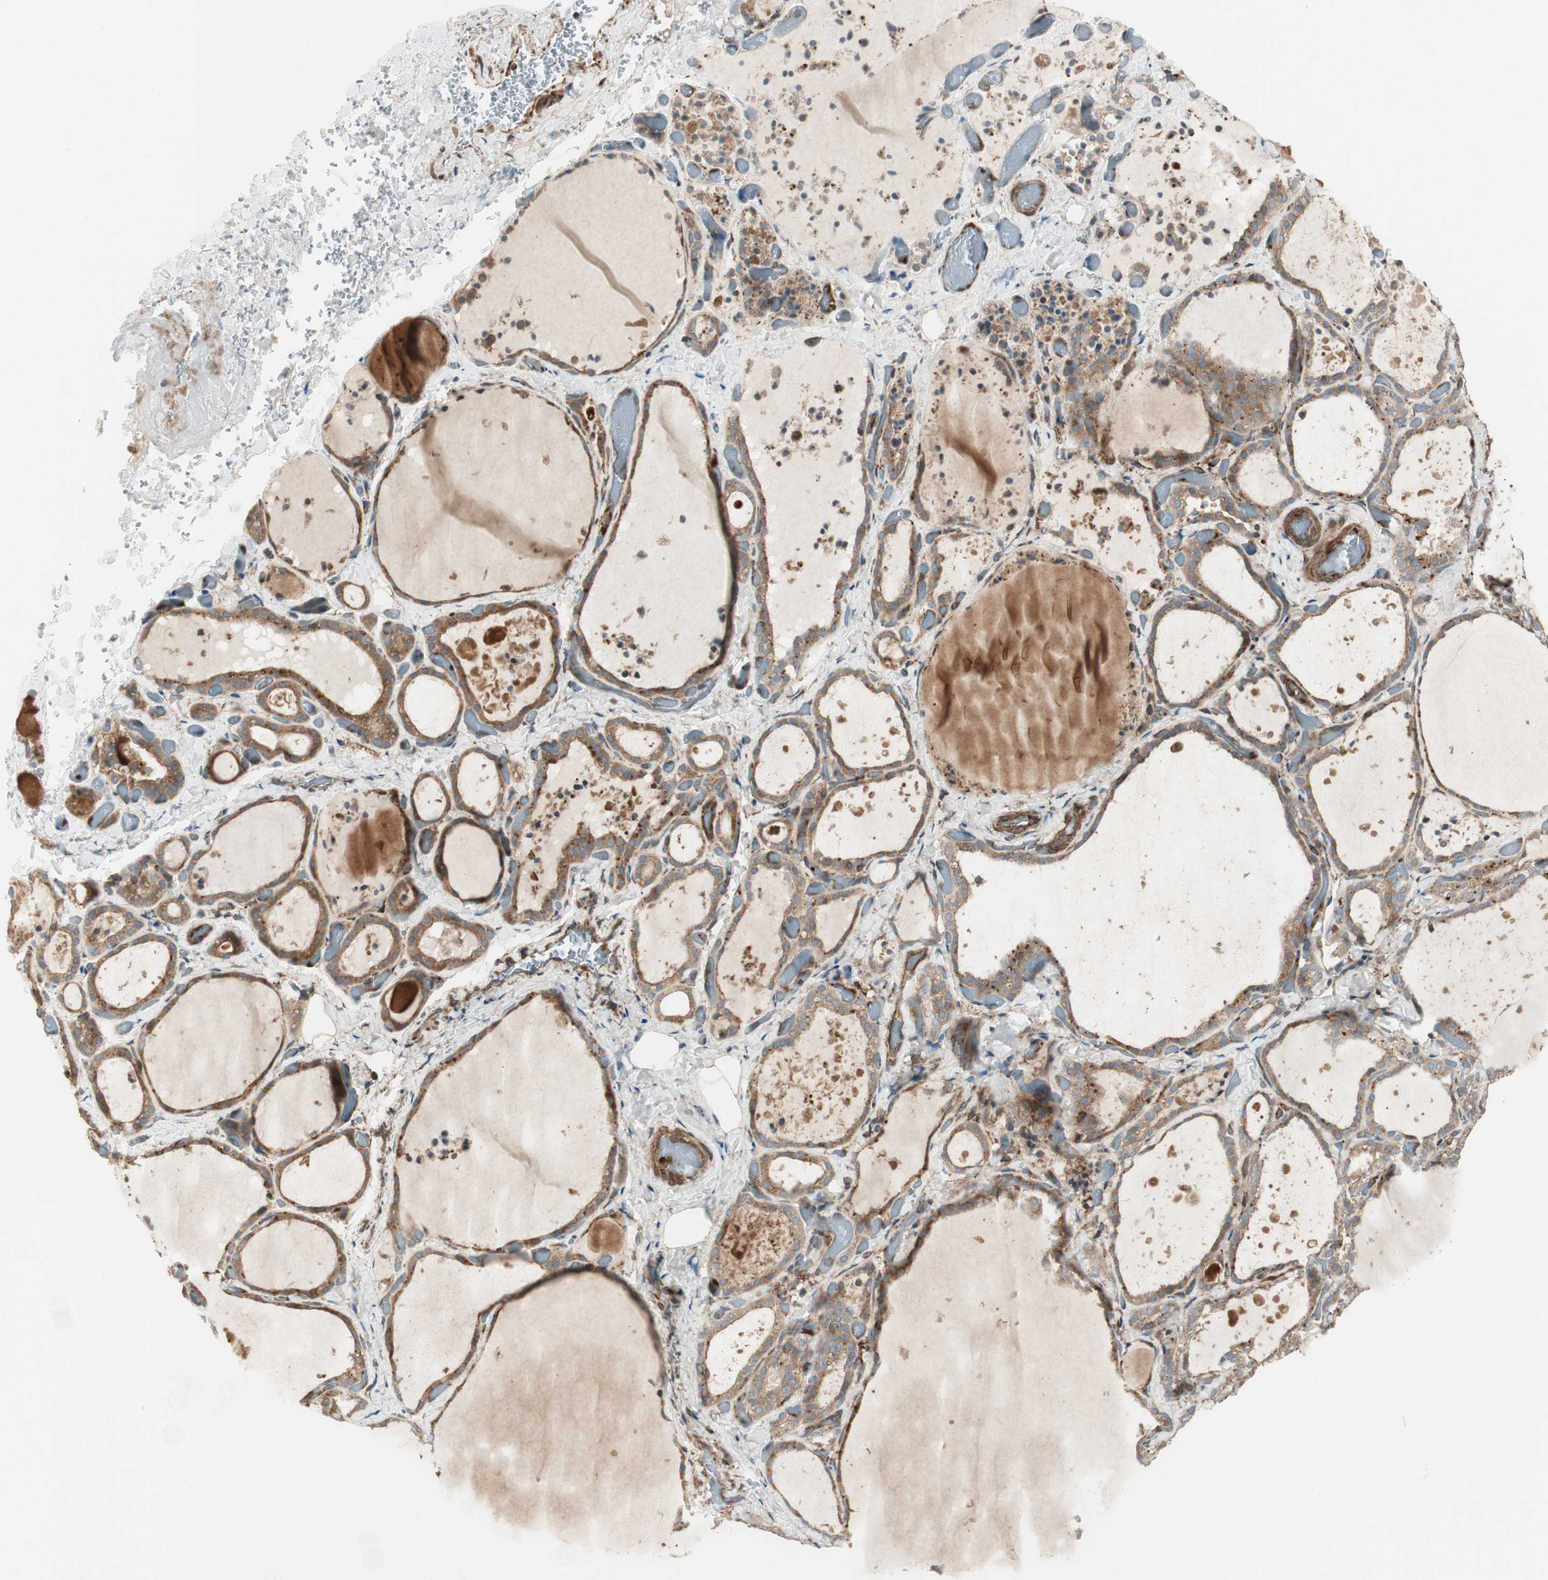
{"staining": {"intensity": "moderate", "quantity": ">75%", "location": "cytoplasmic/membranous"}, "tissue": "thyroid gland", "cell_type": "Glandular cells", "image_type": "normal", "snomed": [{"axis": "morphology", "description": "Normal tissue, NOS"}, {"axis": "topography", "description": "Thyroid gland"}], "caption": "DAB (3,3'-diaminobenzidine) immunohistochemical staining of benign thyroid gland displays moderate cytoplasmic/membranous protein expression in approximately >75% of glandular cells.", "gene": "PRKG1", "patient": {"sex": "female", "age": 44}}